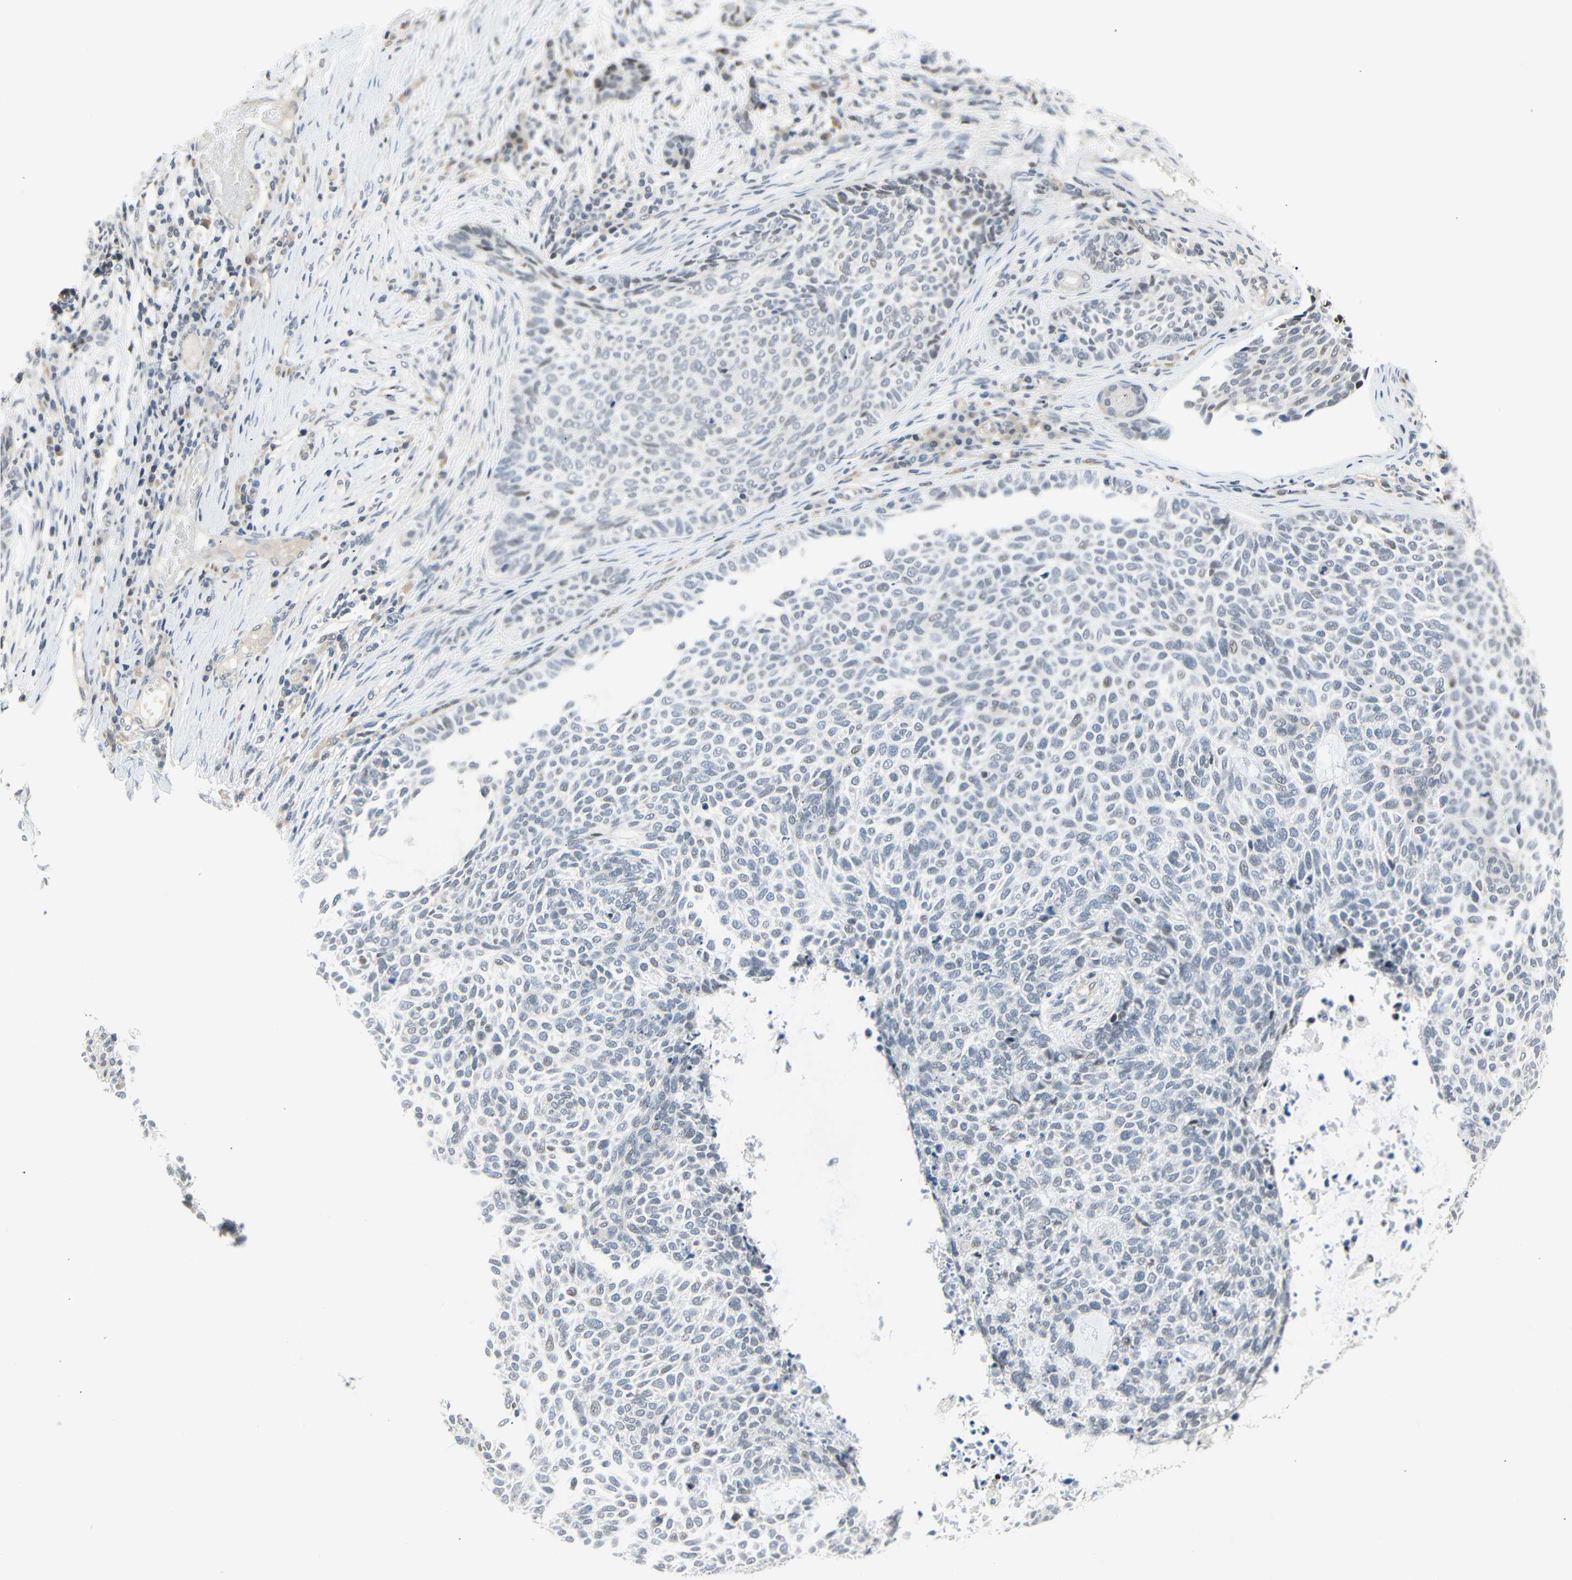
{"staining": {"intensity": "negative", "quantity": "none", "location": "none"}, "tissue": "skin cancer", "cell_type": "Tumor cells", "image_type": "cancer", "snomed": [{"axis": "morphology", "description": "Basal cell carcinoma"}, {"axis": "topography", "description": "Skin"}], "caption": "Immunohistochemistry (IHC) micrograph of neoplastic tissue: human skin basal cell carcinoma stained with DAB (3,3'-diaminobenzidine) shows no significant protein positivity in tumor cells. (DAB (3,3'-diaminobenzidine) IHC, high magnification).", "gene": "IMPG2", "patient": {"sex": "male", "age": 87}}